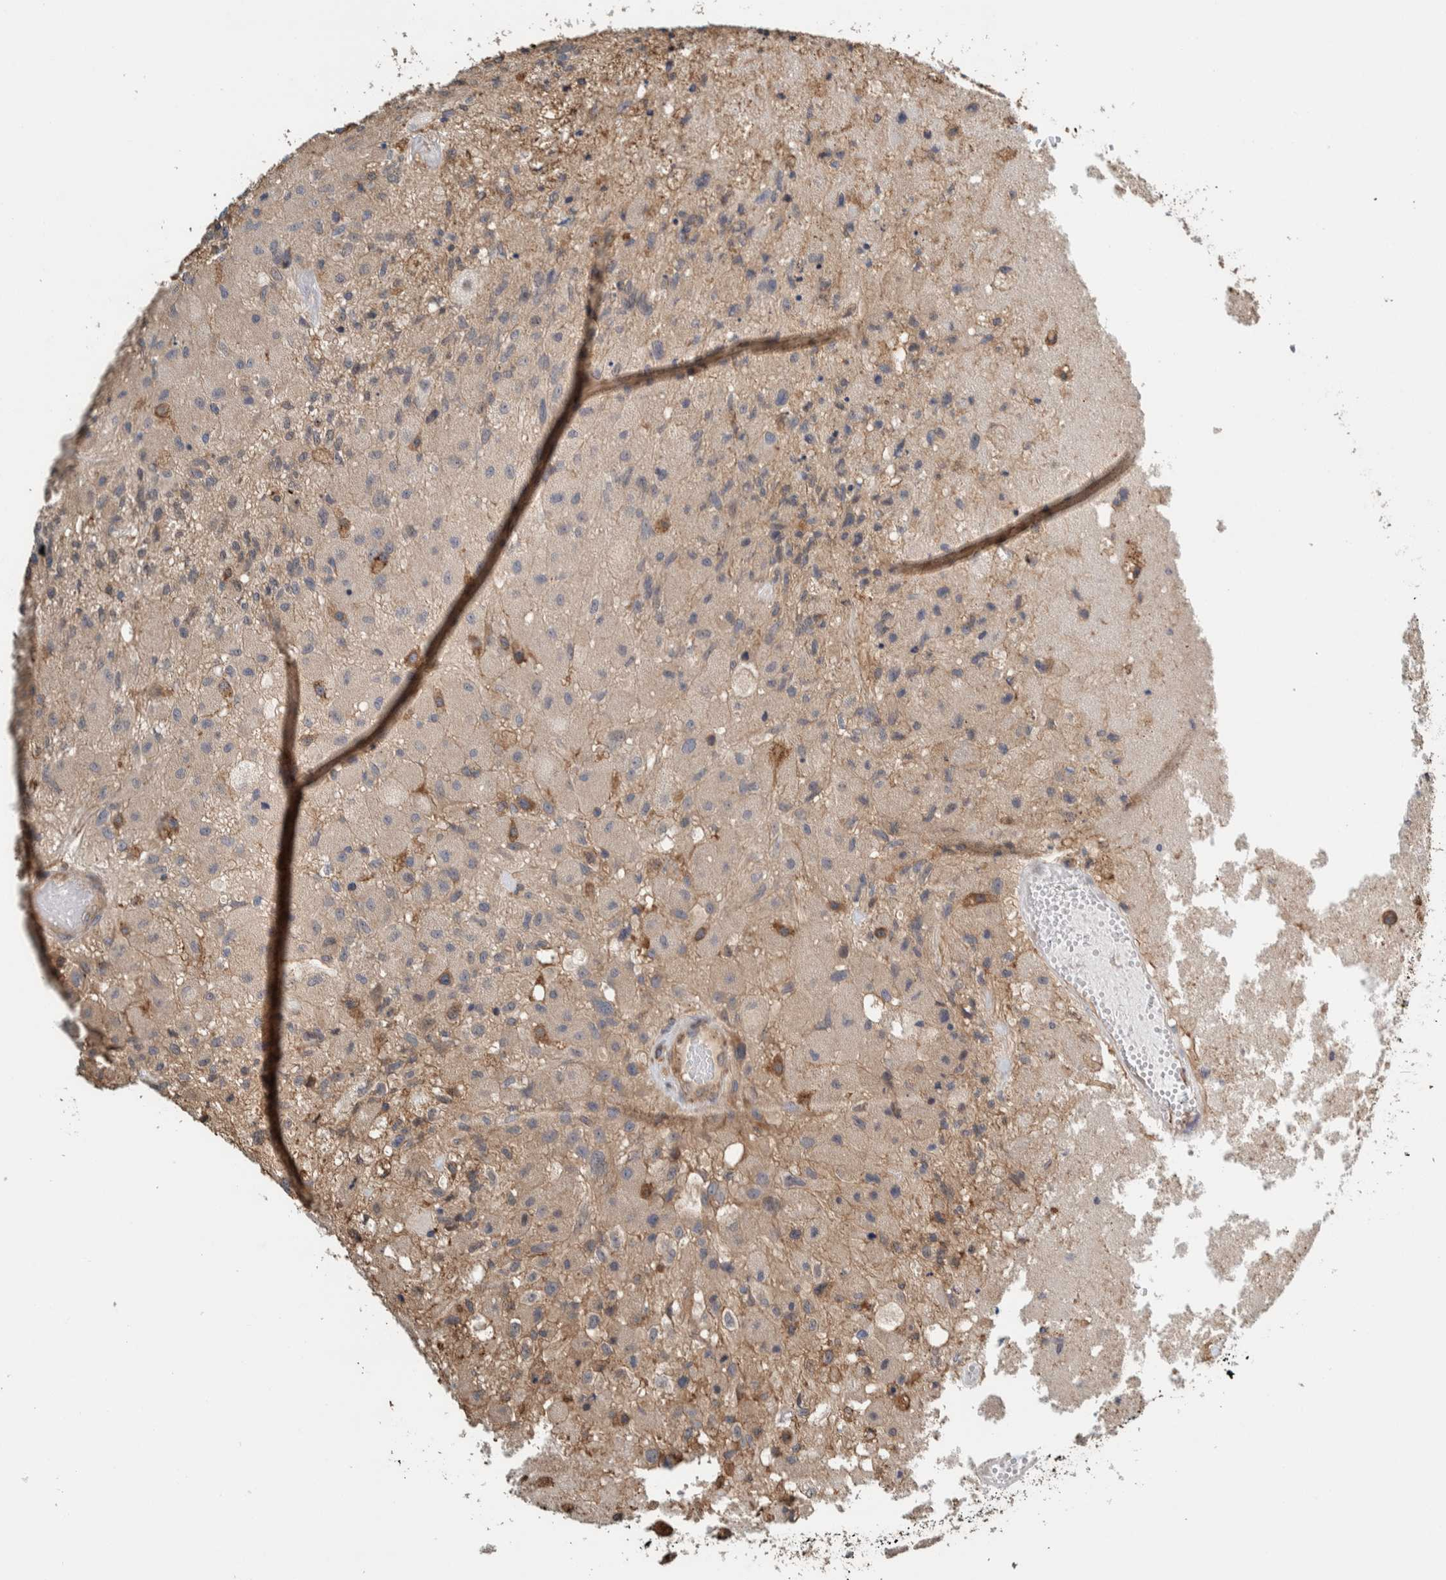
{"staining": {"intensity": "moderate", "quantity": "<25%", "location": "cytoplasmic/membranous"}, "tissue": "glioma", "cell_type": "Tumor cells", "image_type": "cancer", "snomed": [{"axis": "morphology", "description": "Normal tissue, NOS"}, {"axis": "morphology", "description": "Glioma, malignant, High grade"}, {"axis": "topography", "description": "Cerebral cortex"}], "caption": "There is low levels of moderate cytoplasmic/membranous expression in tumor cells of malignant glioma (high-grade), as demonstrated by immunohistochemical staining (brown color).", "gene": "PLA2G3", "patient": {"sex": "male", "age": 77}}